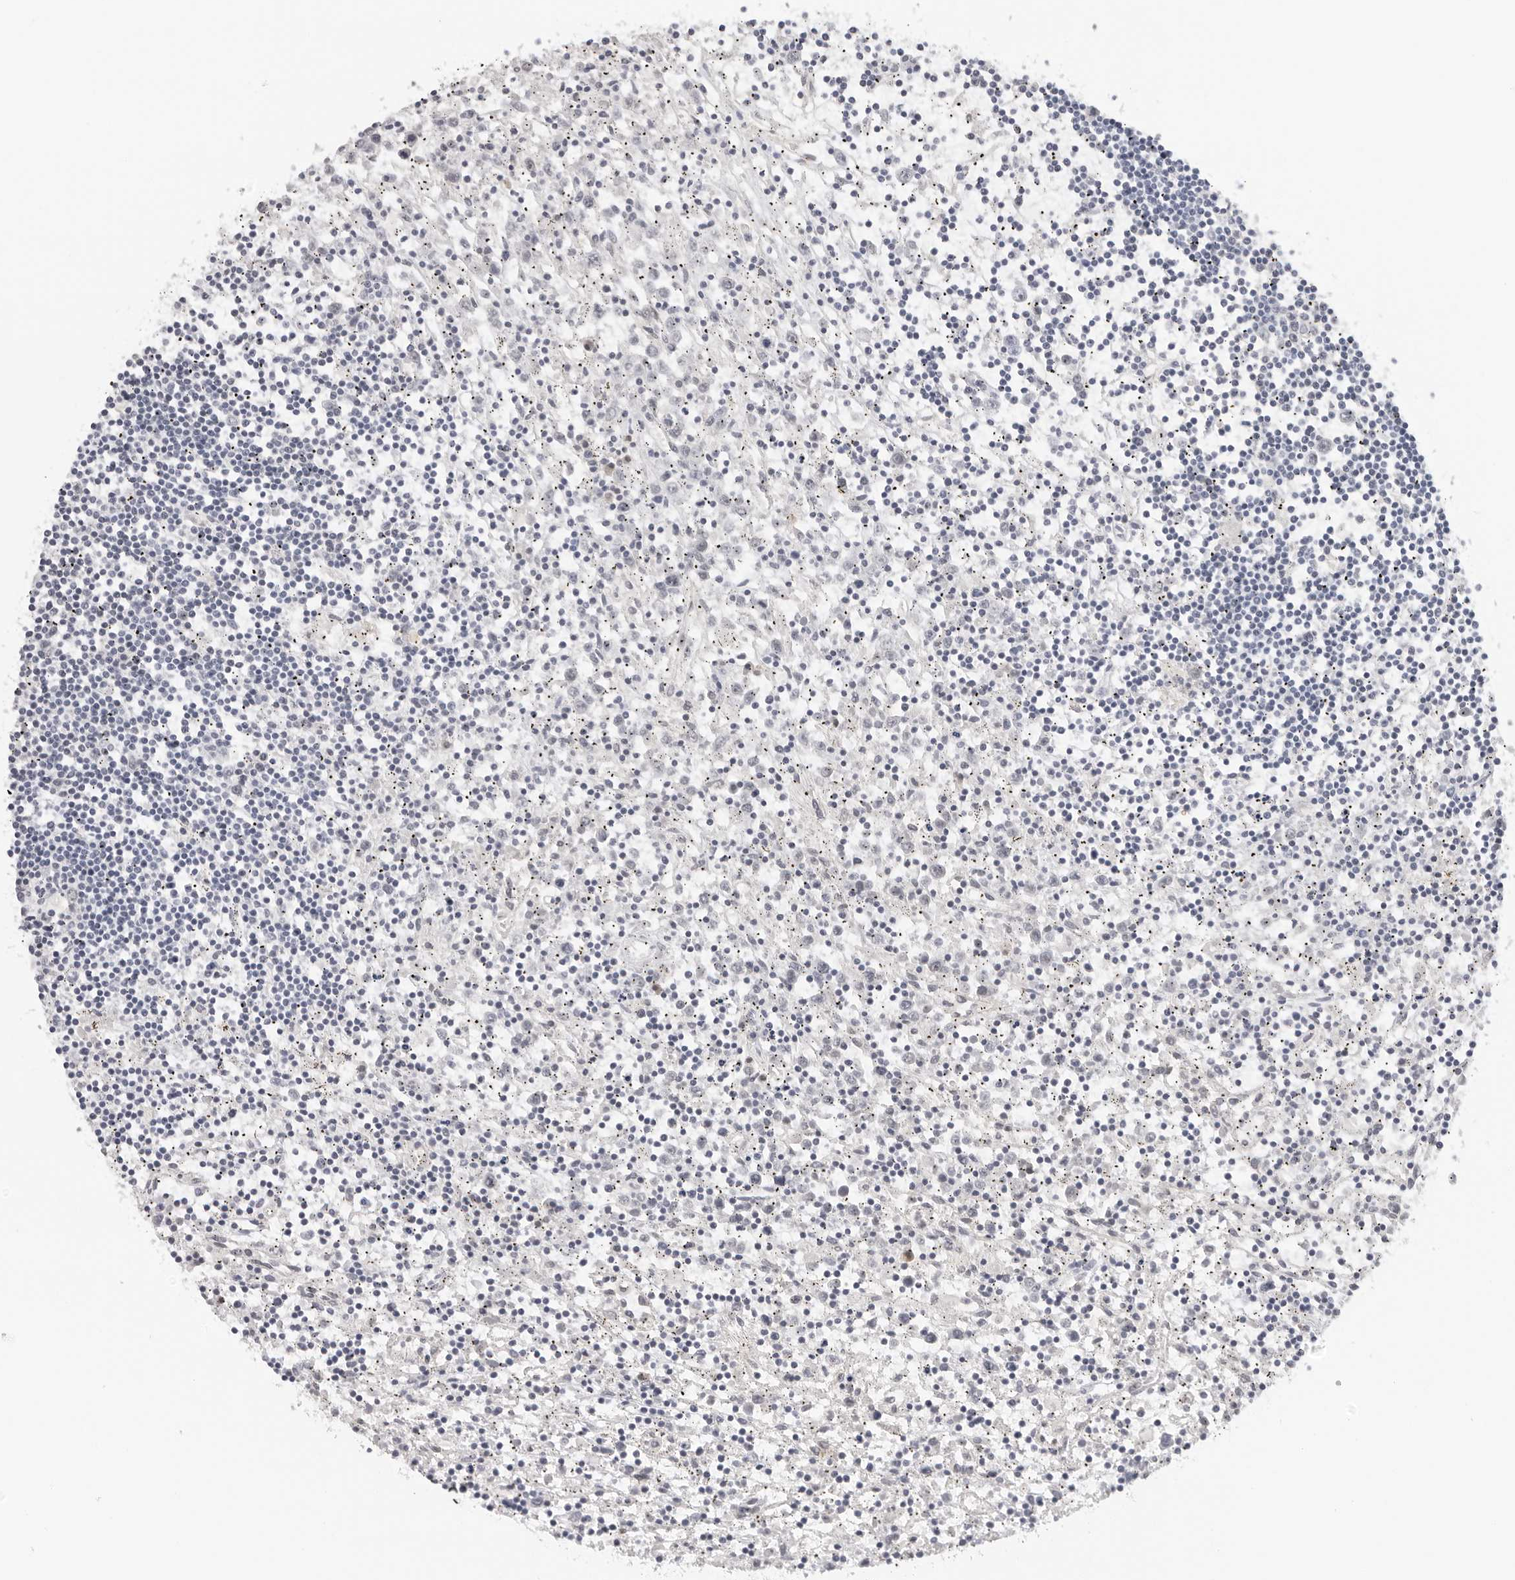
{"staining": {"intensity": "negative", "quantity": "none", "location": "none"}, "tissue": "lymphoma", "cell_type": "Tumor cells", "image_type": "cancer", "snomed": [{"axis": "morphology", "description": "Malignant lymphoma, non-Hodgkin's type, Low grade"}, {"axis": "topography", "description": "Spleen"}], "caption": "Human malignant lymphoma, non-Hodgkin's type (low-grade) stained for a protein using immunohistochemistry (IHC) displays no expression in tumor cells.", "gene": "MSH6", "patient": {"sex": "male", "age": 76}}